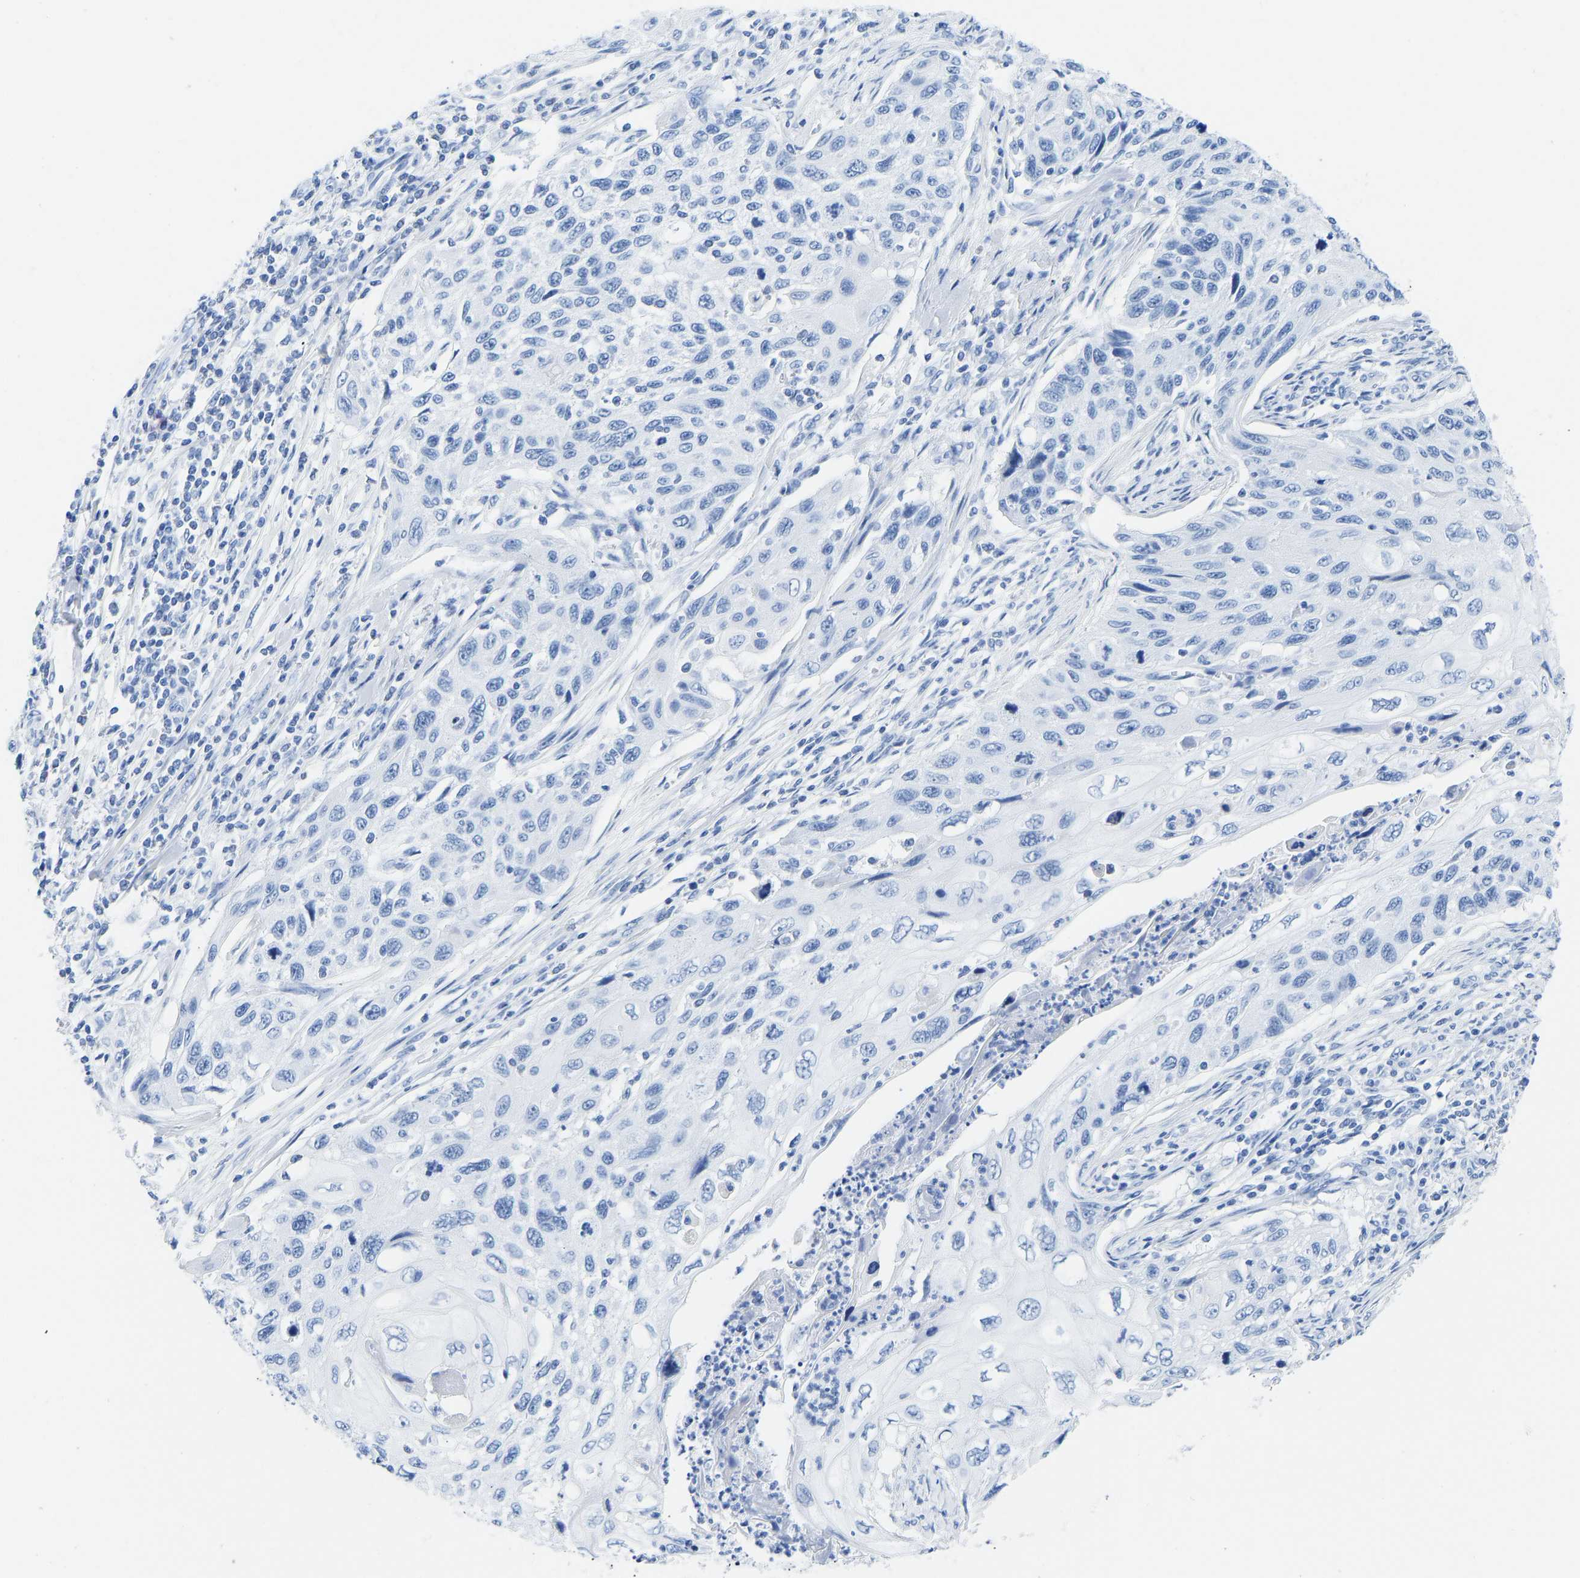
{"staining": {"intensity": "negative", "quantity": "none", "location": "none"}, "tissue": "cervical cancer", "cell_type": "Tumor cells", "image_type": "cancer", "snomed": [{"axis": "morphology", "description": "Squamous cell carcinoma, NOS"}, {"axis": "topography", "description": "Cervix"}], "caption": "IHC of cervical cancer (squamous cell carcinoma) demonstrates no staining in tumor cells.", "gene": "ELMO2", "patient": {"sex": "female", "age": 70}}